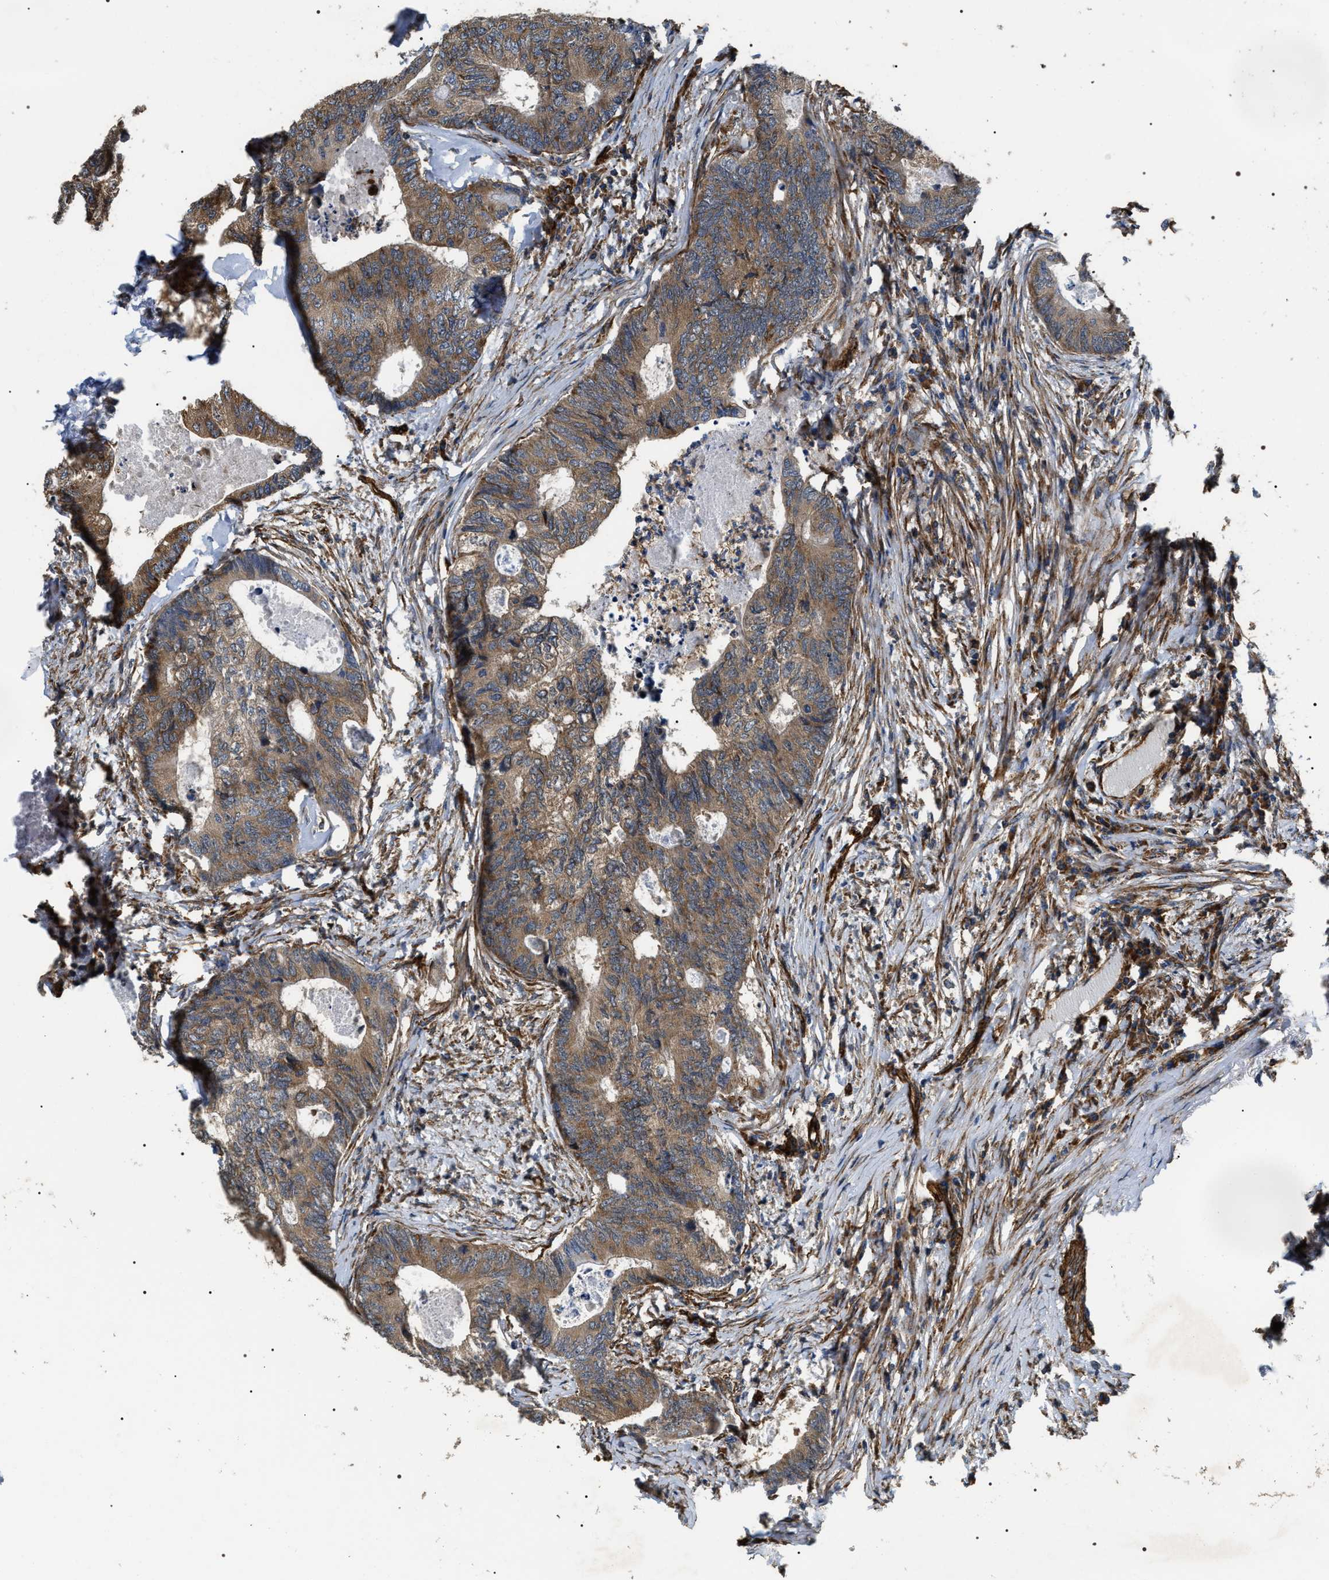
{"staining": {"intensity": "moderate", "quantity": ">75%", "location": "cytoplasmic/membranous"}, "tissue": "colorectal cancer", "cell_type": "Tumor cells", "image_type": "cancer", "snomed": [{"axis": "morphology", "description": "Adenocarcinoma, NOS"}, {"axis": "topography", "description": "Colon"}], "caption": "Tumor cells display medium levels of moderate cytoplasmic/membranous expression in about >75% of cells in adenocarcinoma (colorectal). (IHC, brightfield microscopy, high magnification).", "gene": "ZC3HAV1L", "patient": {"sex": "female", "age": 67}}